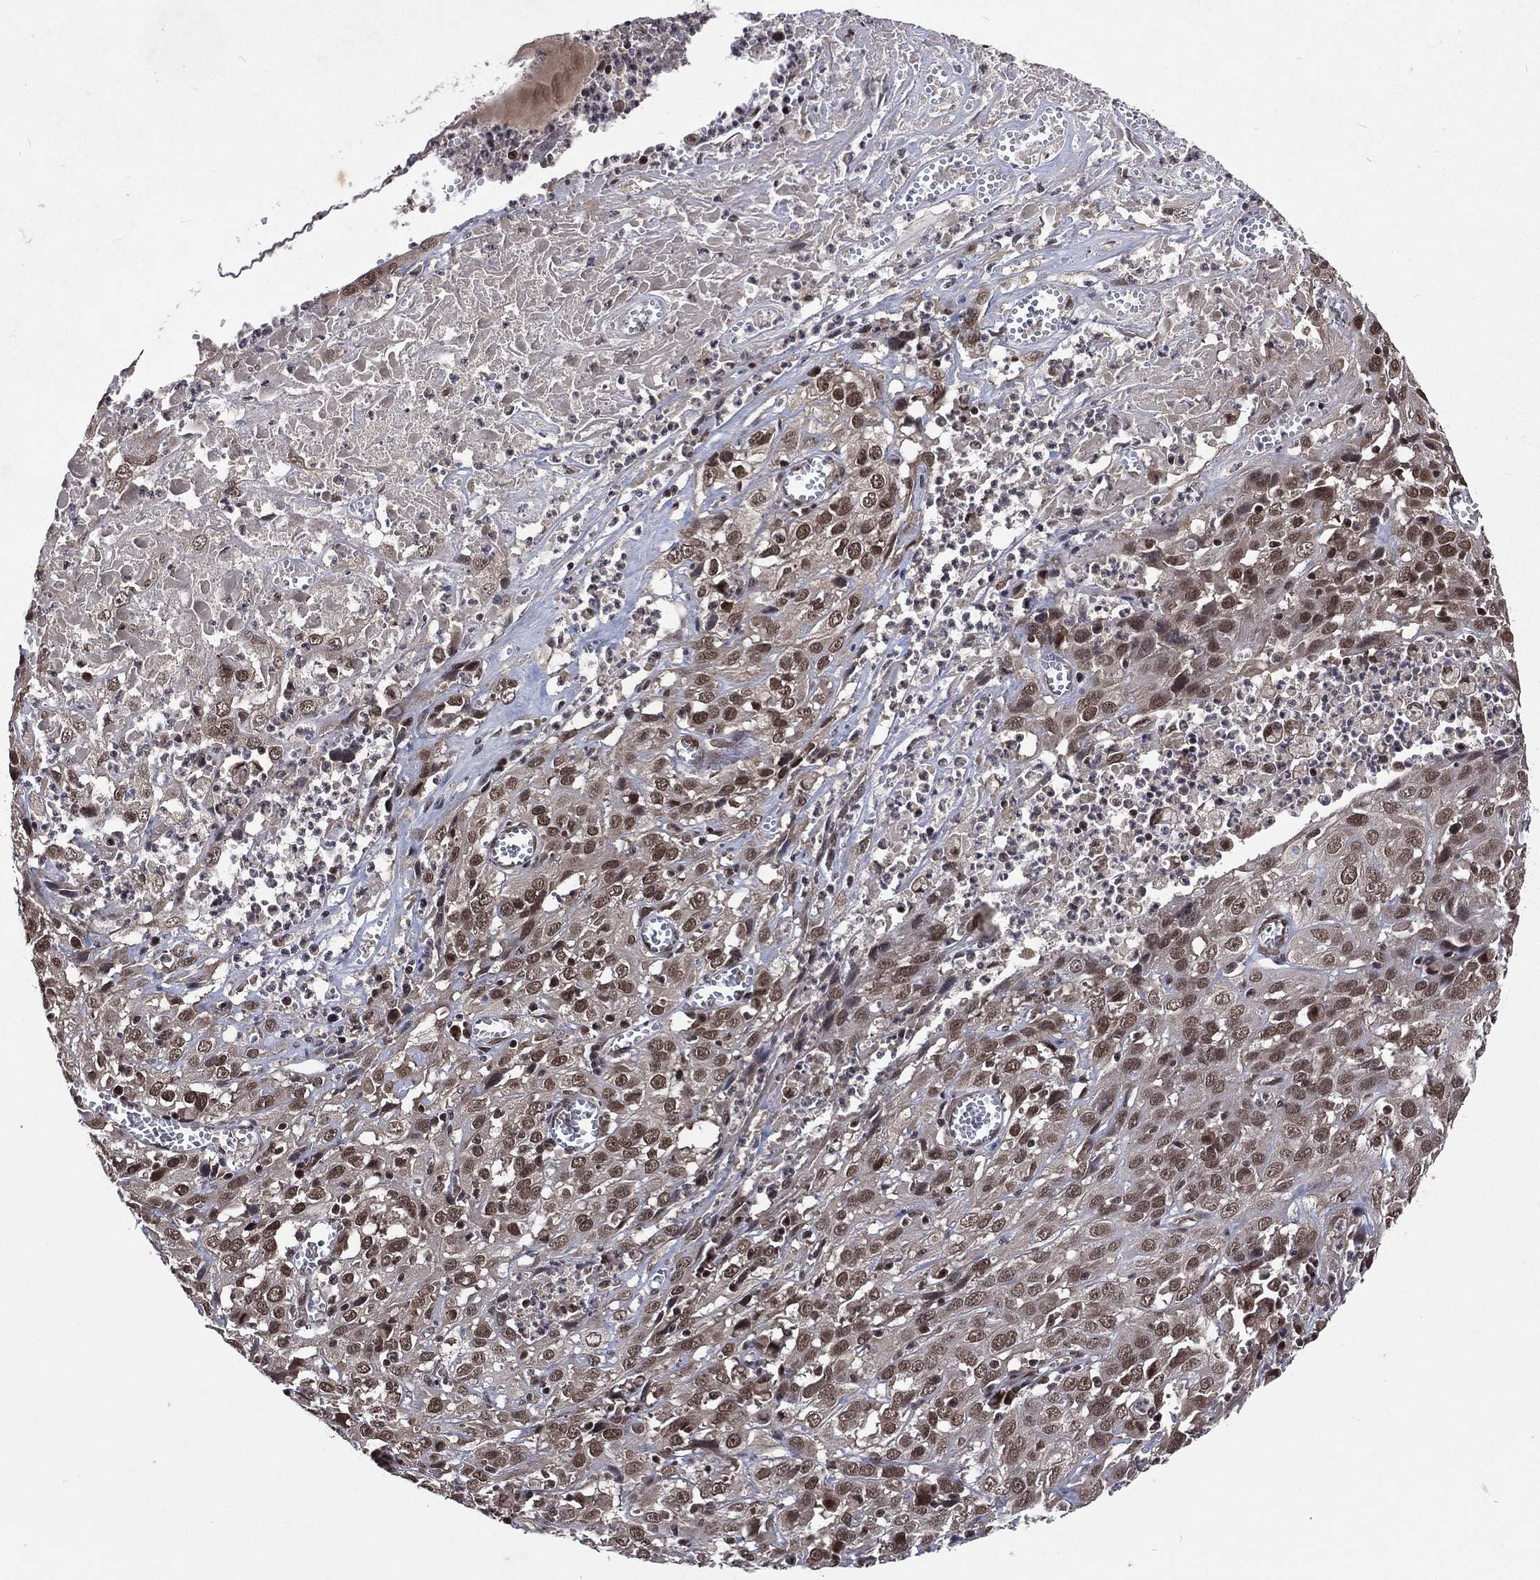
{"staining": {"intensity": "moderate", "quantity": ">75%", "location": "nuclear"}, "tissue": "cervical cancer", "cell_type": "Tumor cells", "image_type": "cancer", "snomed": [{"axis": "morphology", "description": "Squamous cell carcinoma, NOS"}, {"axis": "topography", "description": "Cervix"}], "caption": "This micrograph exhibits IHC staining of human cervical cancer (squamous cell carcinoma), with medium moderate nuclear expression in approximately >75% of tumor cells.", "gene": "DMAP1", "patient": {"sex": "female", "age": 32}}